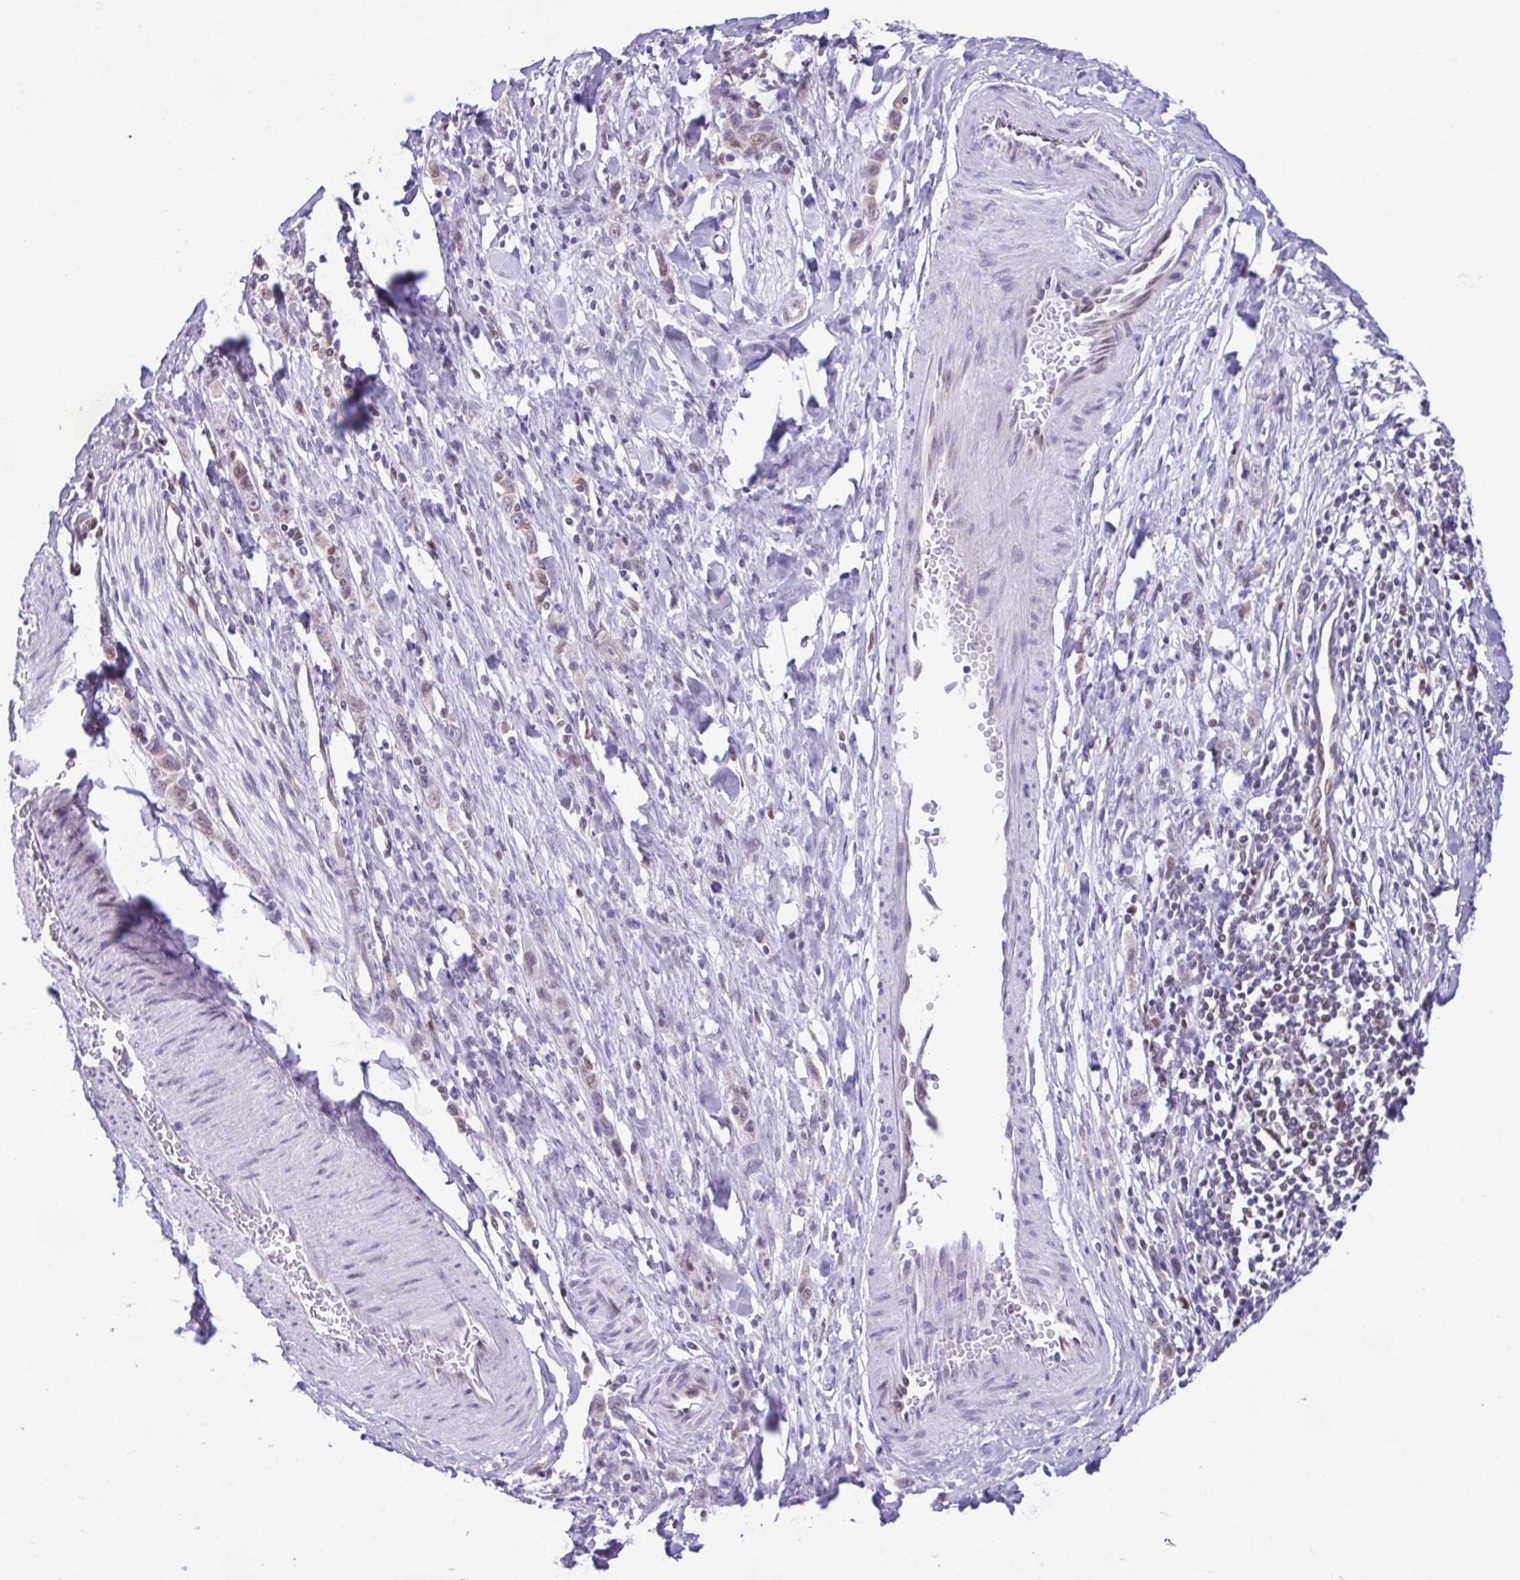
{"staining": {"intensity": "weak", "quantity": "25%-75%", "location": "cytoplasmic/membranous,nuclear"}, "tissue": "stomach cancer", "cell_type": "Tumor cells", "image_type": "cancer", "snomed": [{"axis": "morphology", "description": "Adenocarcinoma, NOS"}, {"axis": "topography", "description": "Stomach"}], "caption": "Weak cytoplasmic/membranous and nuclear expression for a protein is appreciated in about 25%-75% of tumor cells of stomach adenocarcinoma using IHC.", "gene": "TGM3", "patient": {"sex": "male", "age": 47}}